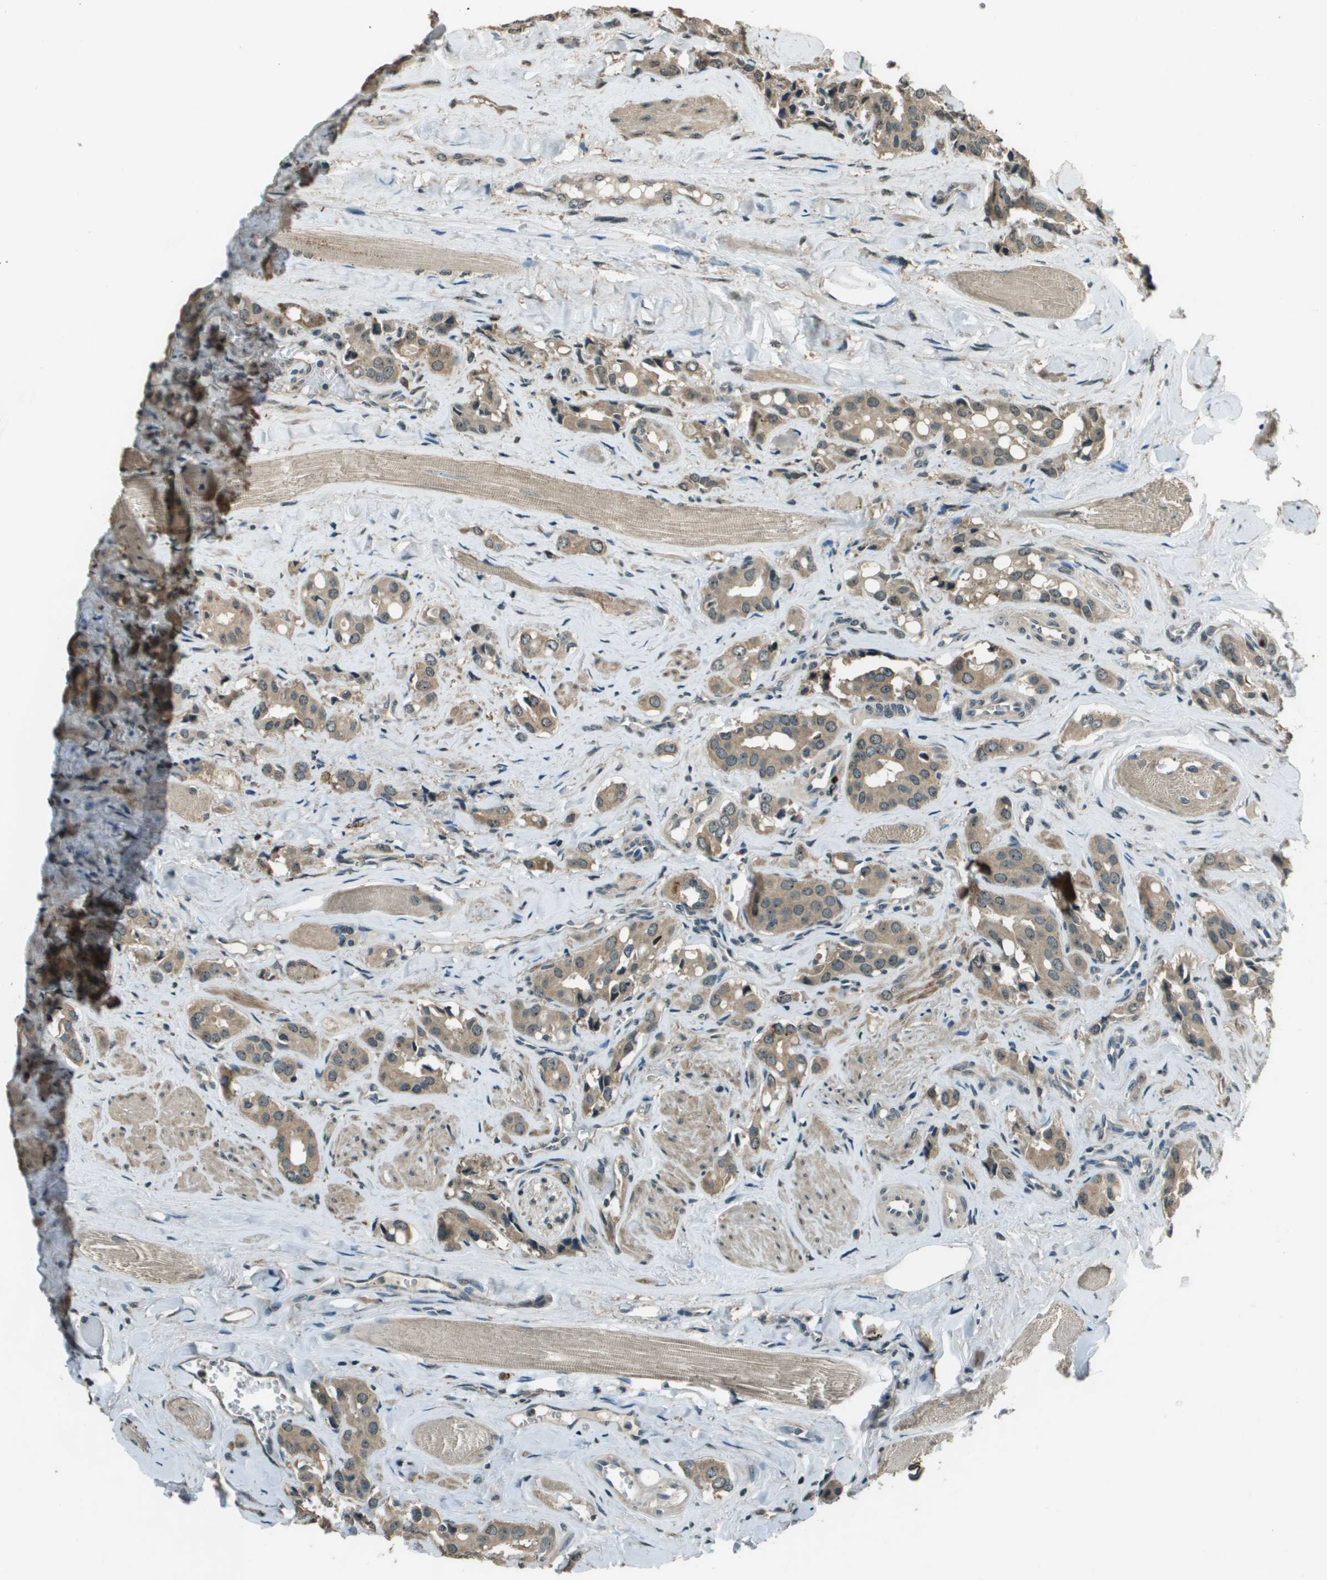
{"staining": {"intensity": "weak", "quantity": ">75%", "location": "cytoplasmic/membranous"}, "tissue": "prostate cancer", "cell_type": "Tumor cells", "image_type": "cancer", "snomed": [{"axis": "morphology", "description": "Adenocarcinoma, High grade"}, {"axis": "topography", "description": "Prostate"}], "caption": "Prostate cancer (high-grade adenocarcinoma) was stained to show a protein in brown. There is low levels of weak cytoplasmic/membranous positivity in about >75% of tumor cells.", "gene": "SDC3", "patient": {"sex": "male", "age": 52}}